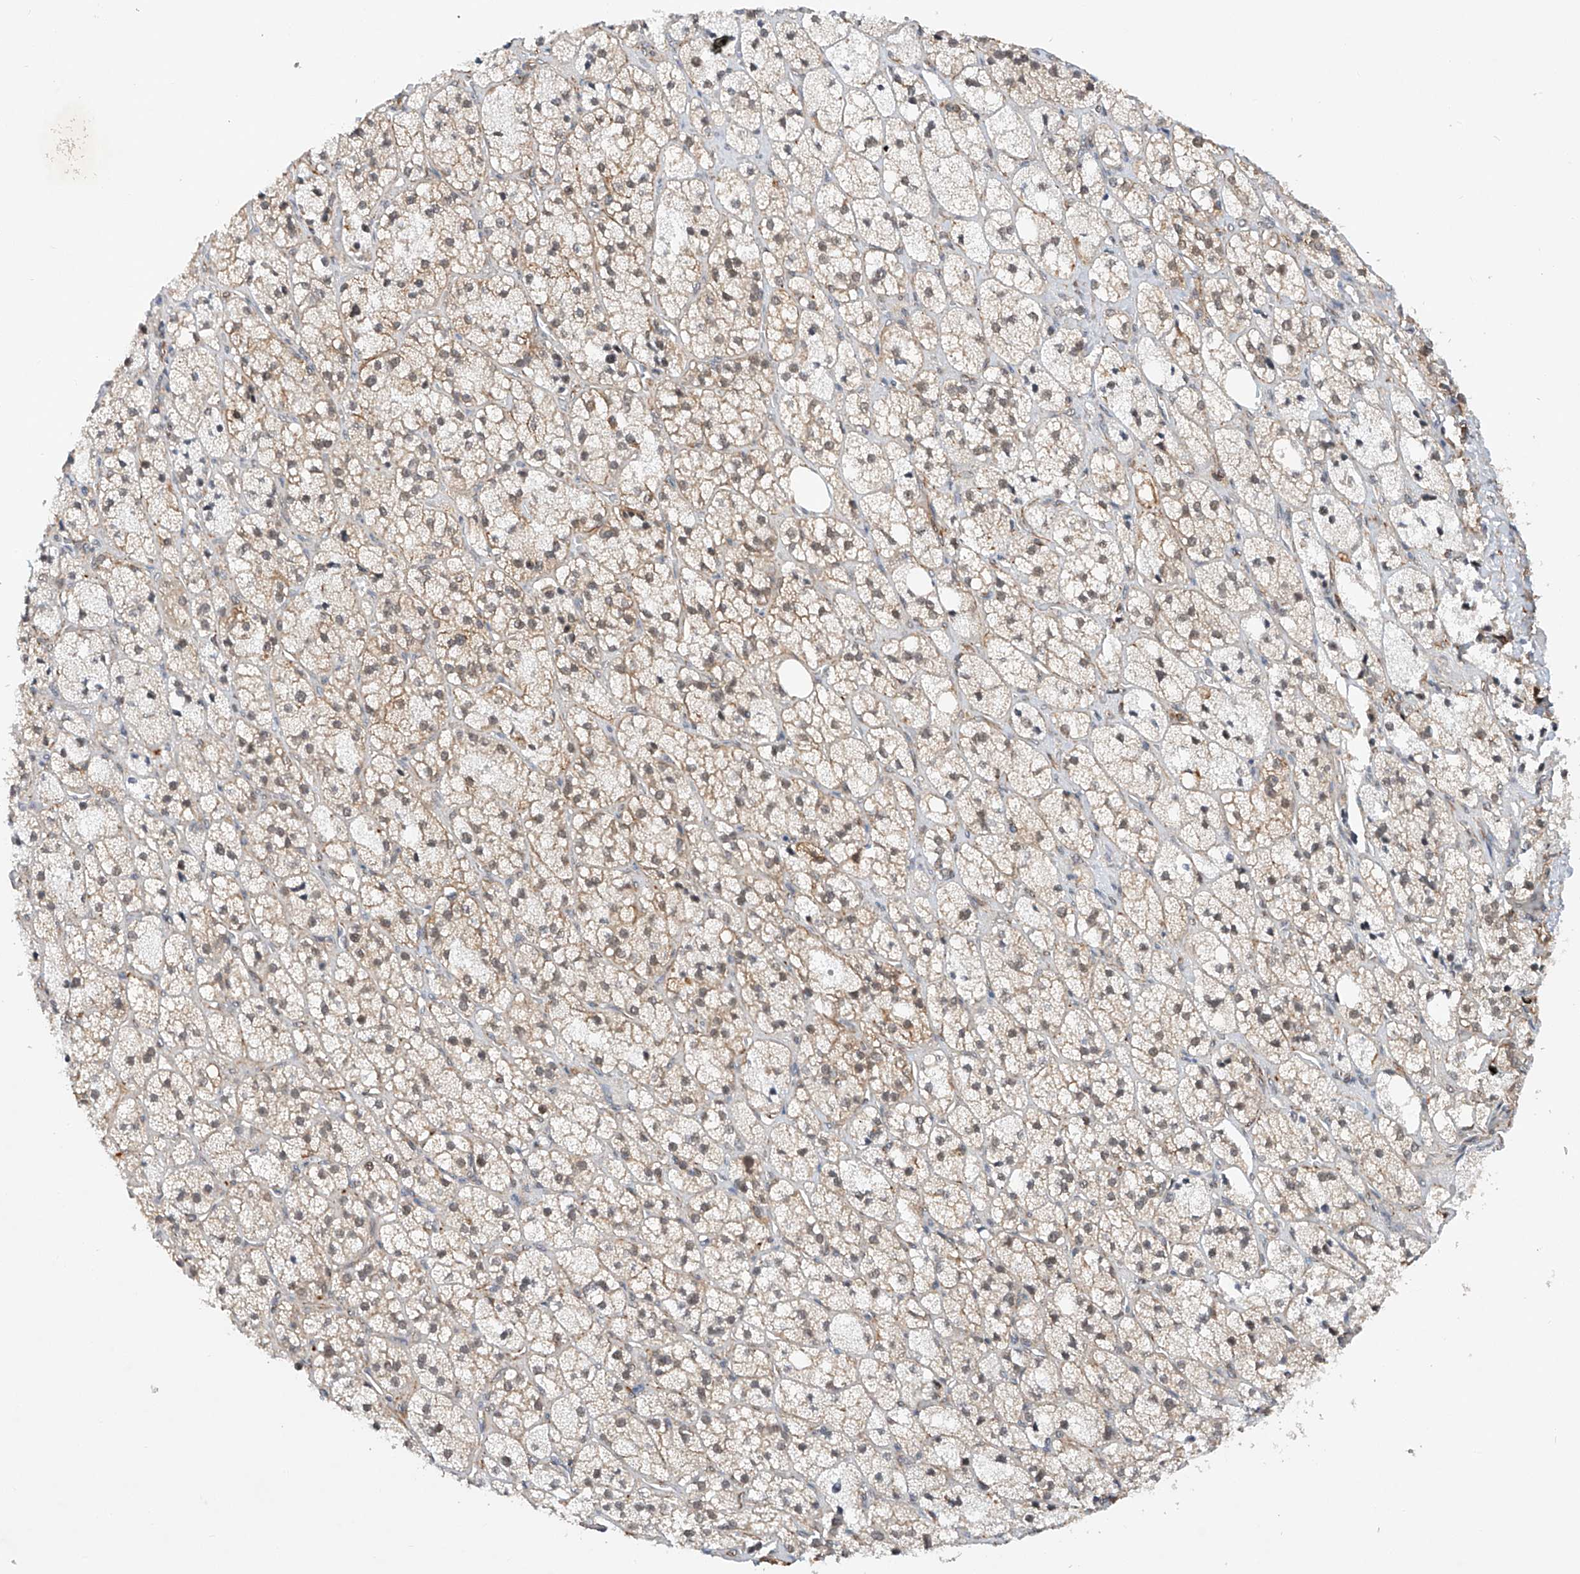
{"staining": {"intensity": "weak", "quantity": "<25%", "location": "cytoplasmic/membranous,nuclear"}, "tissue": "adrenal gland", "cell_type": "Glandular cells", "image_type": "normal", "snomed": [{"axis": "morphology", "description": "Normal tissue, NOS"}, {"axis": "topography", "description": "Adrenal gland"}], "caption": "DAB (3,3'-diaminobenzidine) immunohistochemical staining of unremarkable adrenal gland shows no significant positivity in glandular cells.", "gene": "AMD1", "patient": {"sex": "male", "age": 61}}